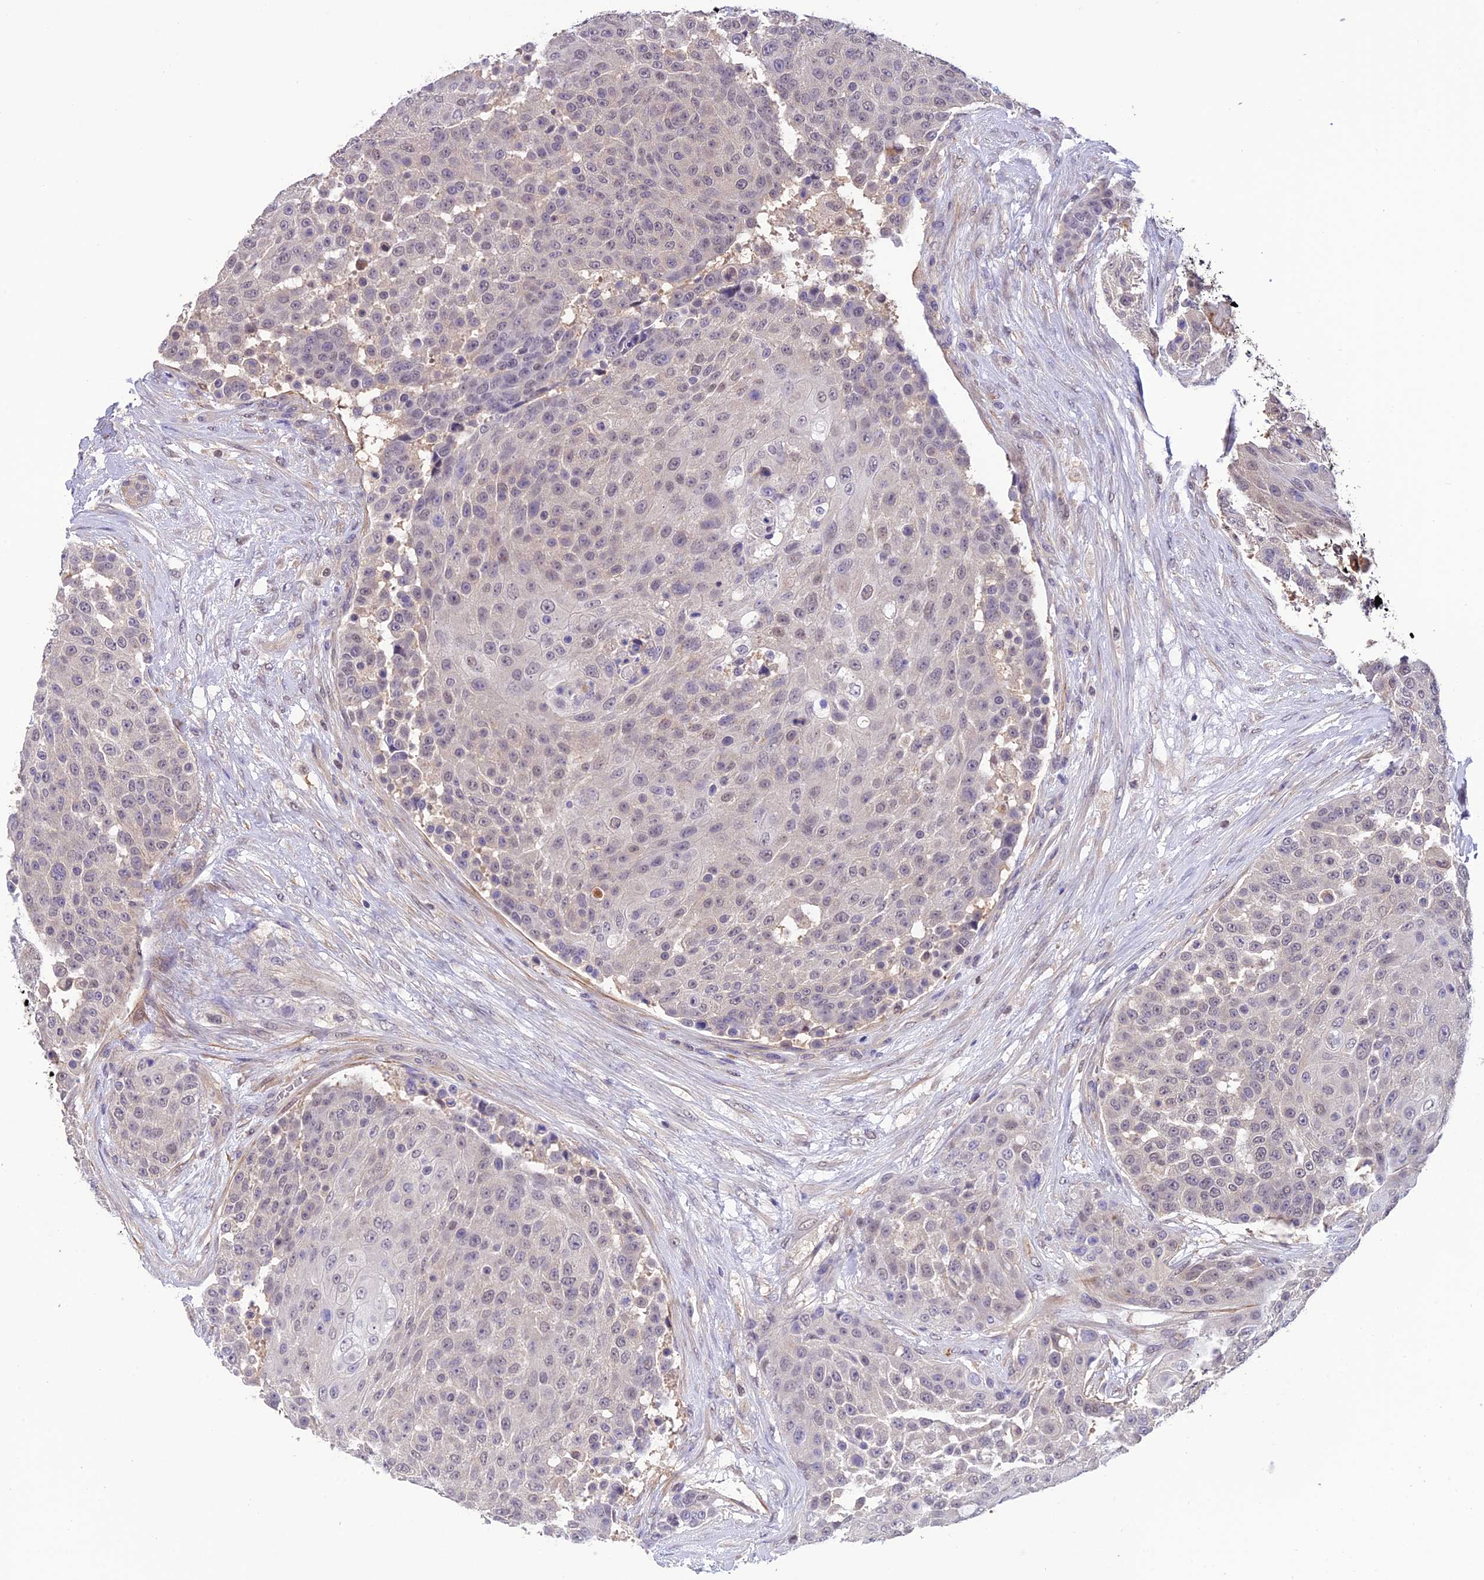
{"staining": {"intensity": "negative", "quantity": "none", "location": "none"}, "tissue": "urothelial cancer", "cell_type": "Tumor cells", "image_type": "cancer", "snomed": [{"axis": "morphology", "description": "Urothelial carcinoma, High grade"}, {"axis": "topography", "description": "Urinary bladder"}], "caption": "Human urothelial cancer stained for a protein using immunohistochemistry (IHC) displays no expression in tumor cells.", "gene": "PSMB3", "patient": {"sex": "female", "age": 63}}